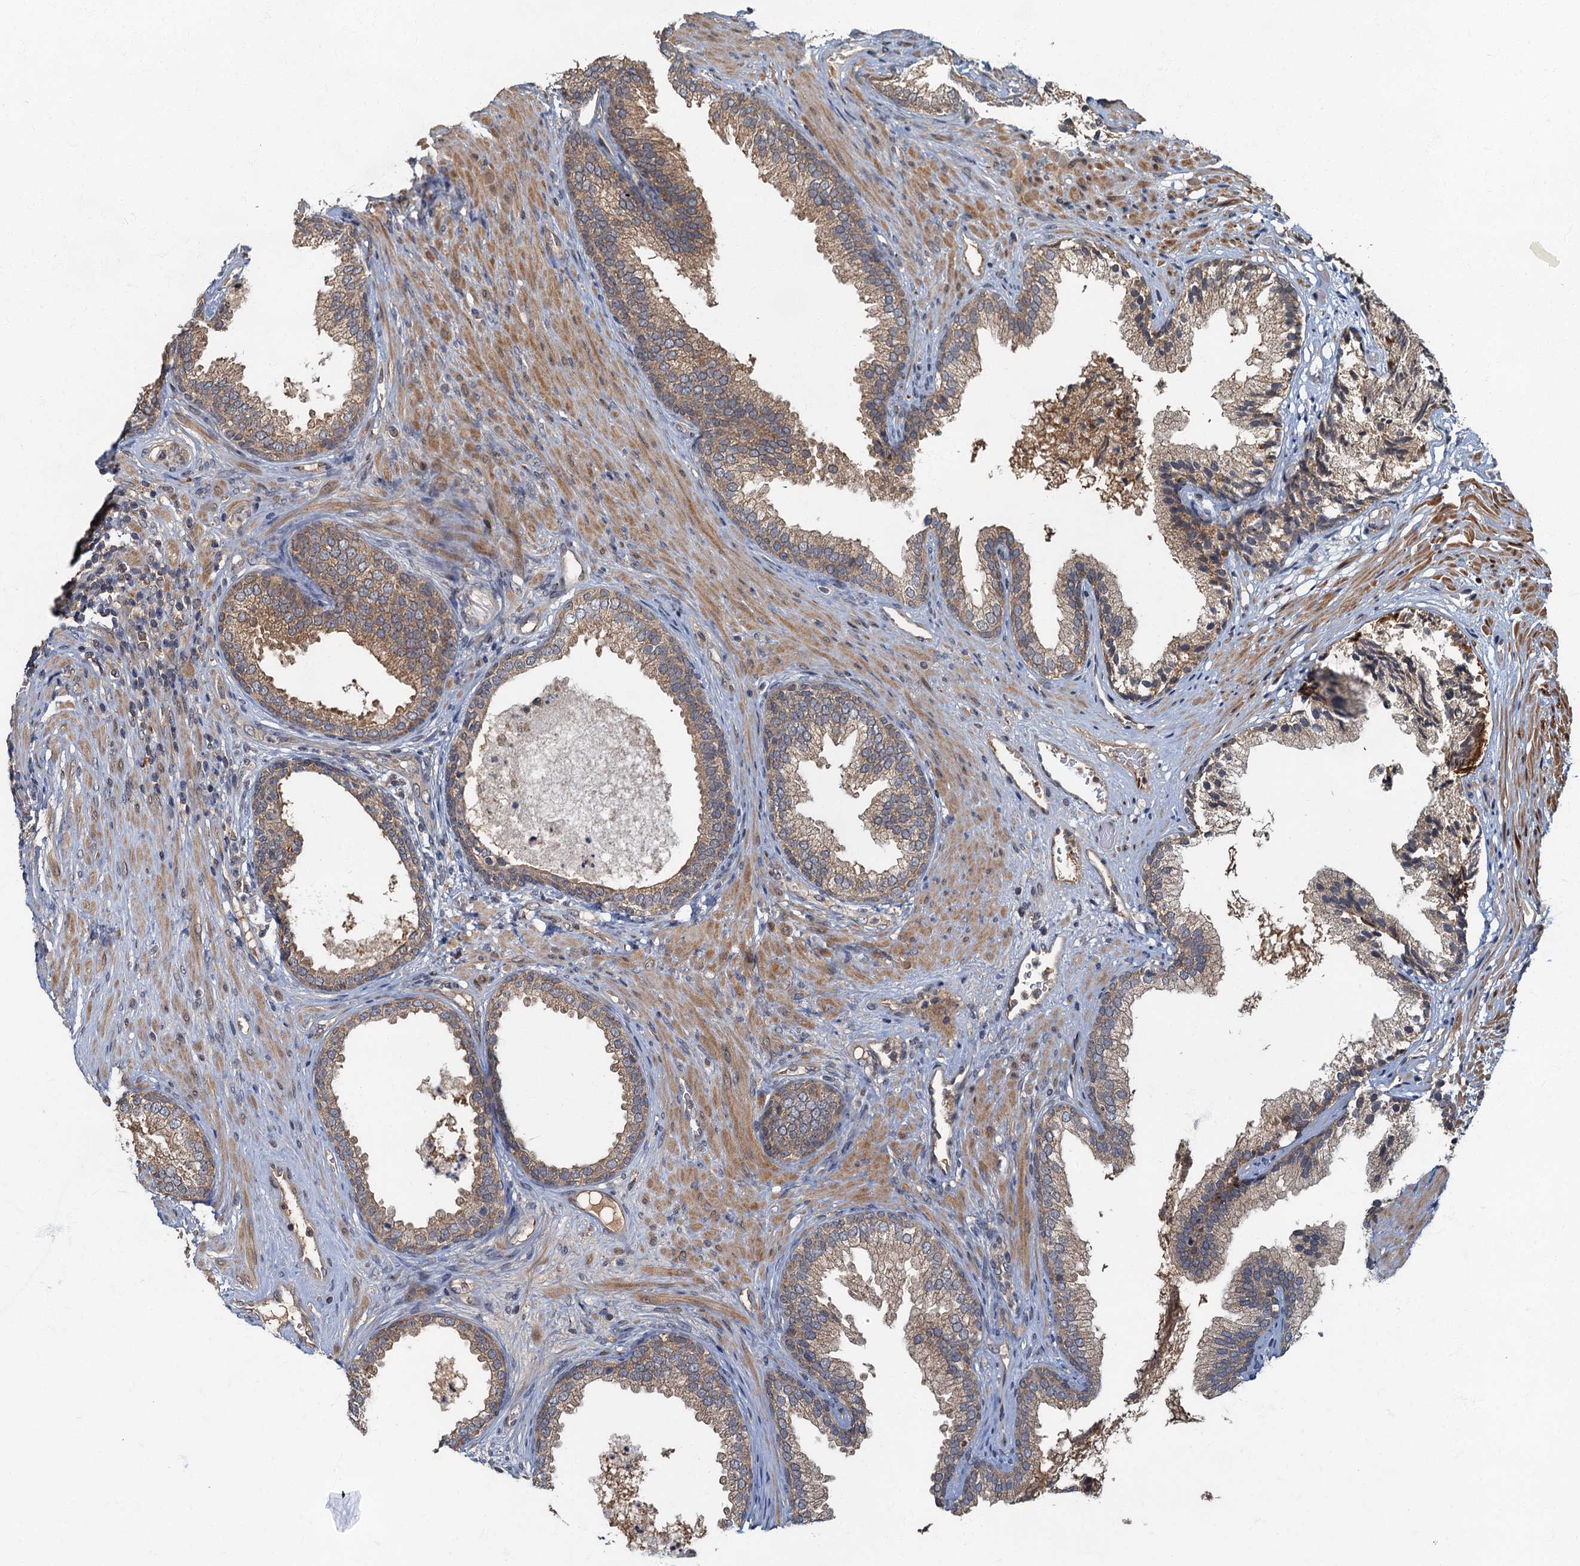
{"staining": {"intensity": "moderate", "quantity": ">75%", "location": "cytoplasmic/membranous"}, "tissue": "prostate", "cell_type": "Glandular cells", "image_type": "normal", "snomed": [{"axis": "morphology", "description": "Normal tissue, NOS"}, {"axis": "topography", "description": "Prostate"}], "caption": "A brown stain shows moderate cytoplasmic/membranous positivity of a protein in glandular cells of benign human prostate.", "gene": "WDCP", "patient": {"sex": "male", "age": 76}}